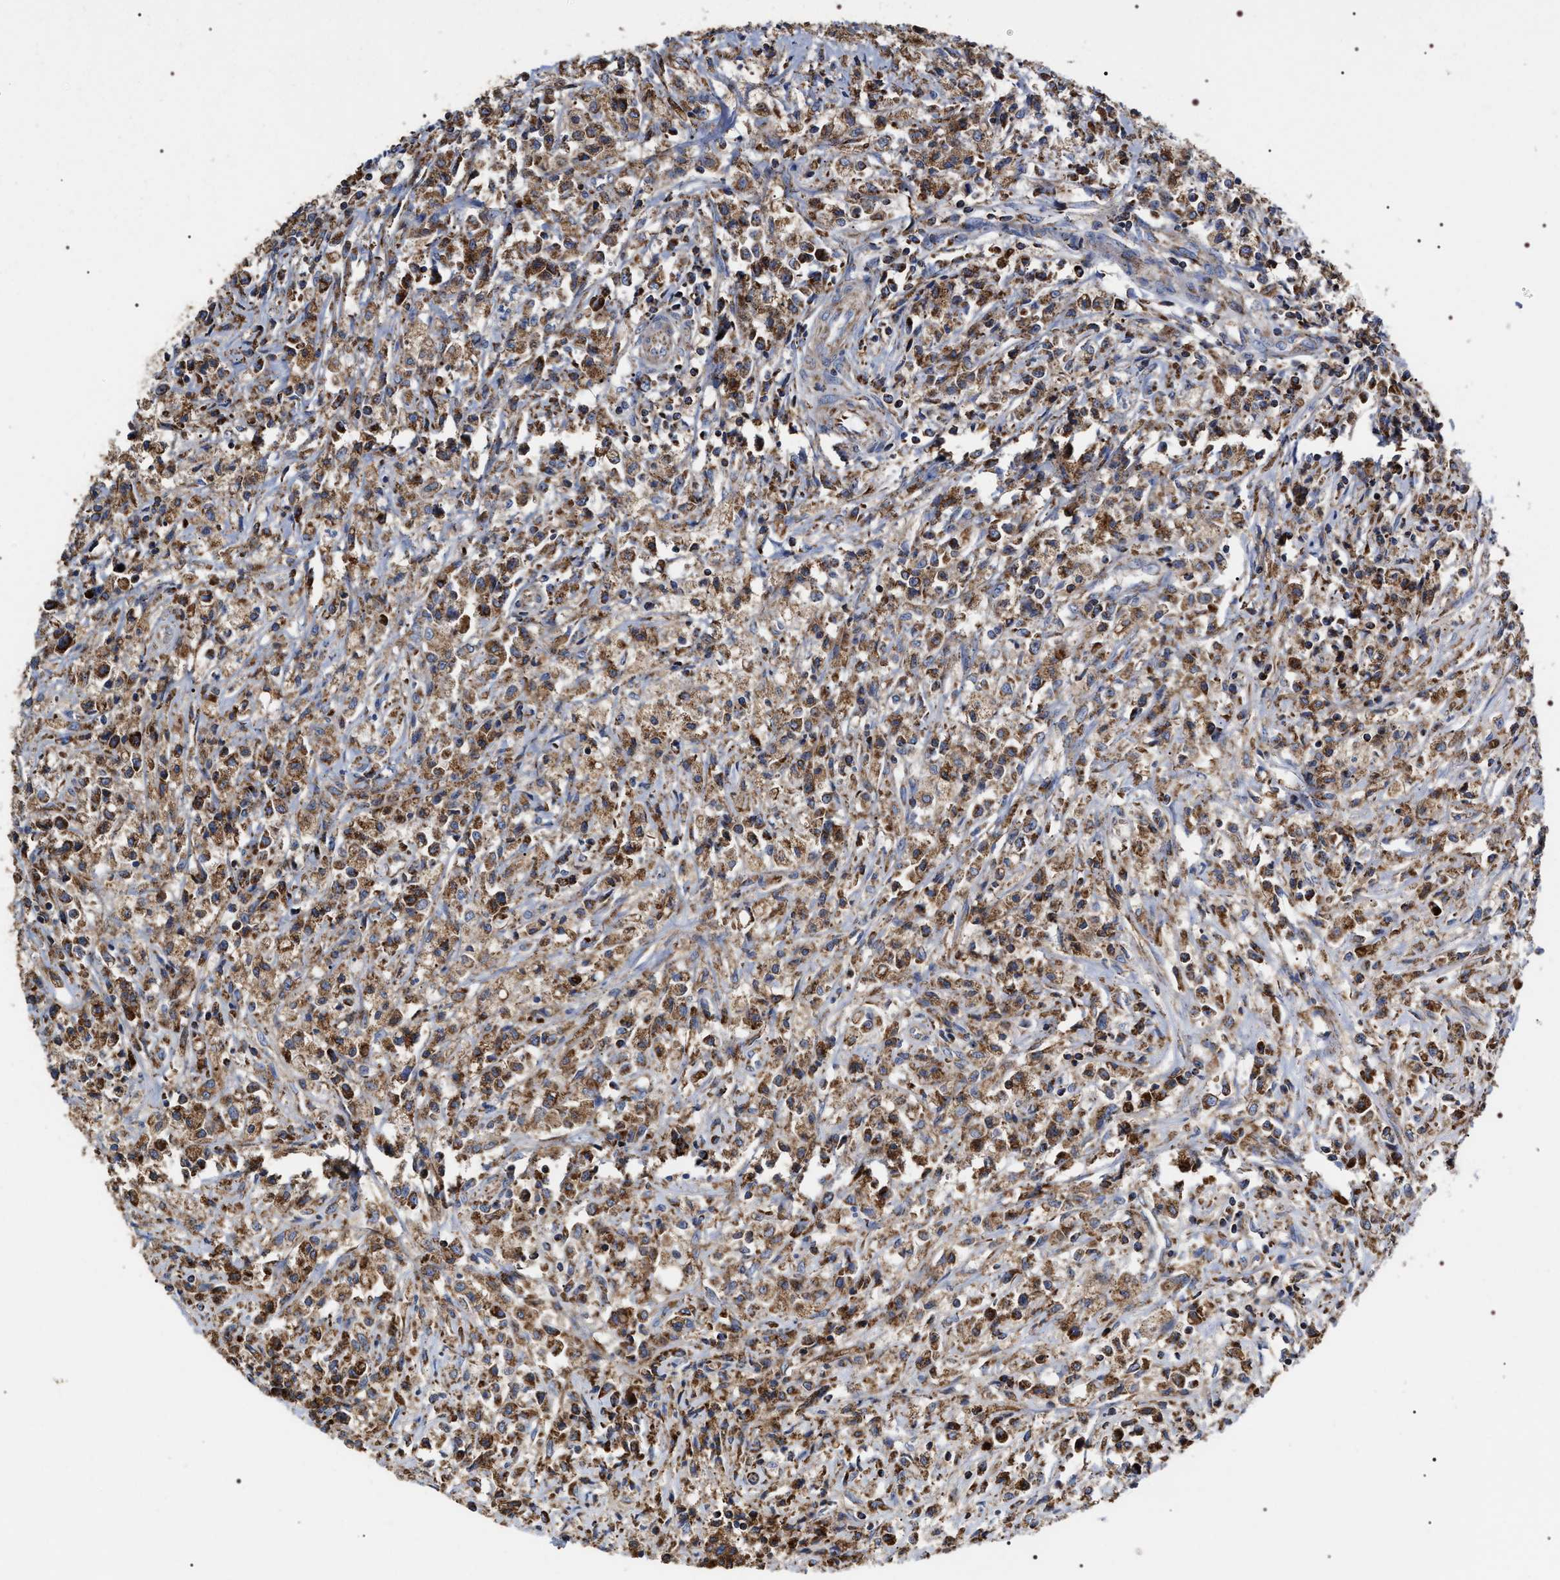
{"staining": {"intensity": "moderate", "quantity": ">75%", "location": "cytoplasmic/membranous"}, "tissue": "testis cancer", "cell_type": "Tumor cells", "image_type": "cancer", "snomed": [{"axis": "morphology", "description": "Carcinoma, Embryonal, NOS"}, {"axis": "topography", "description": "Testis"}], "caption": "Embryonal carcinoma (testis) stained with a brown dye exhibits moderate cytoplasmic/membranous positive positivity in about >75% of tumor cells.", "gene": "COG5", "patient": {"sex": "male", "age": 2}}